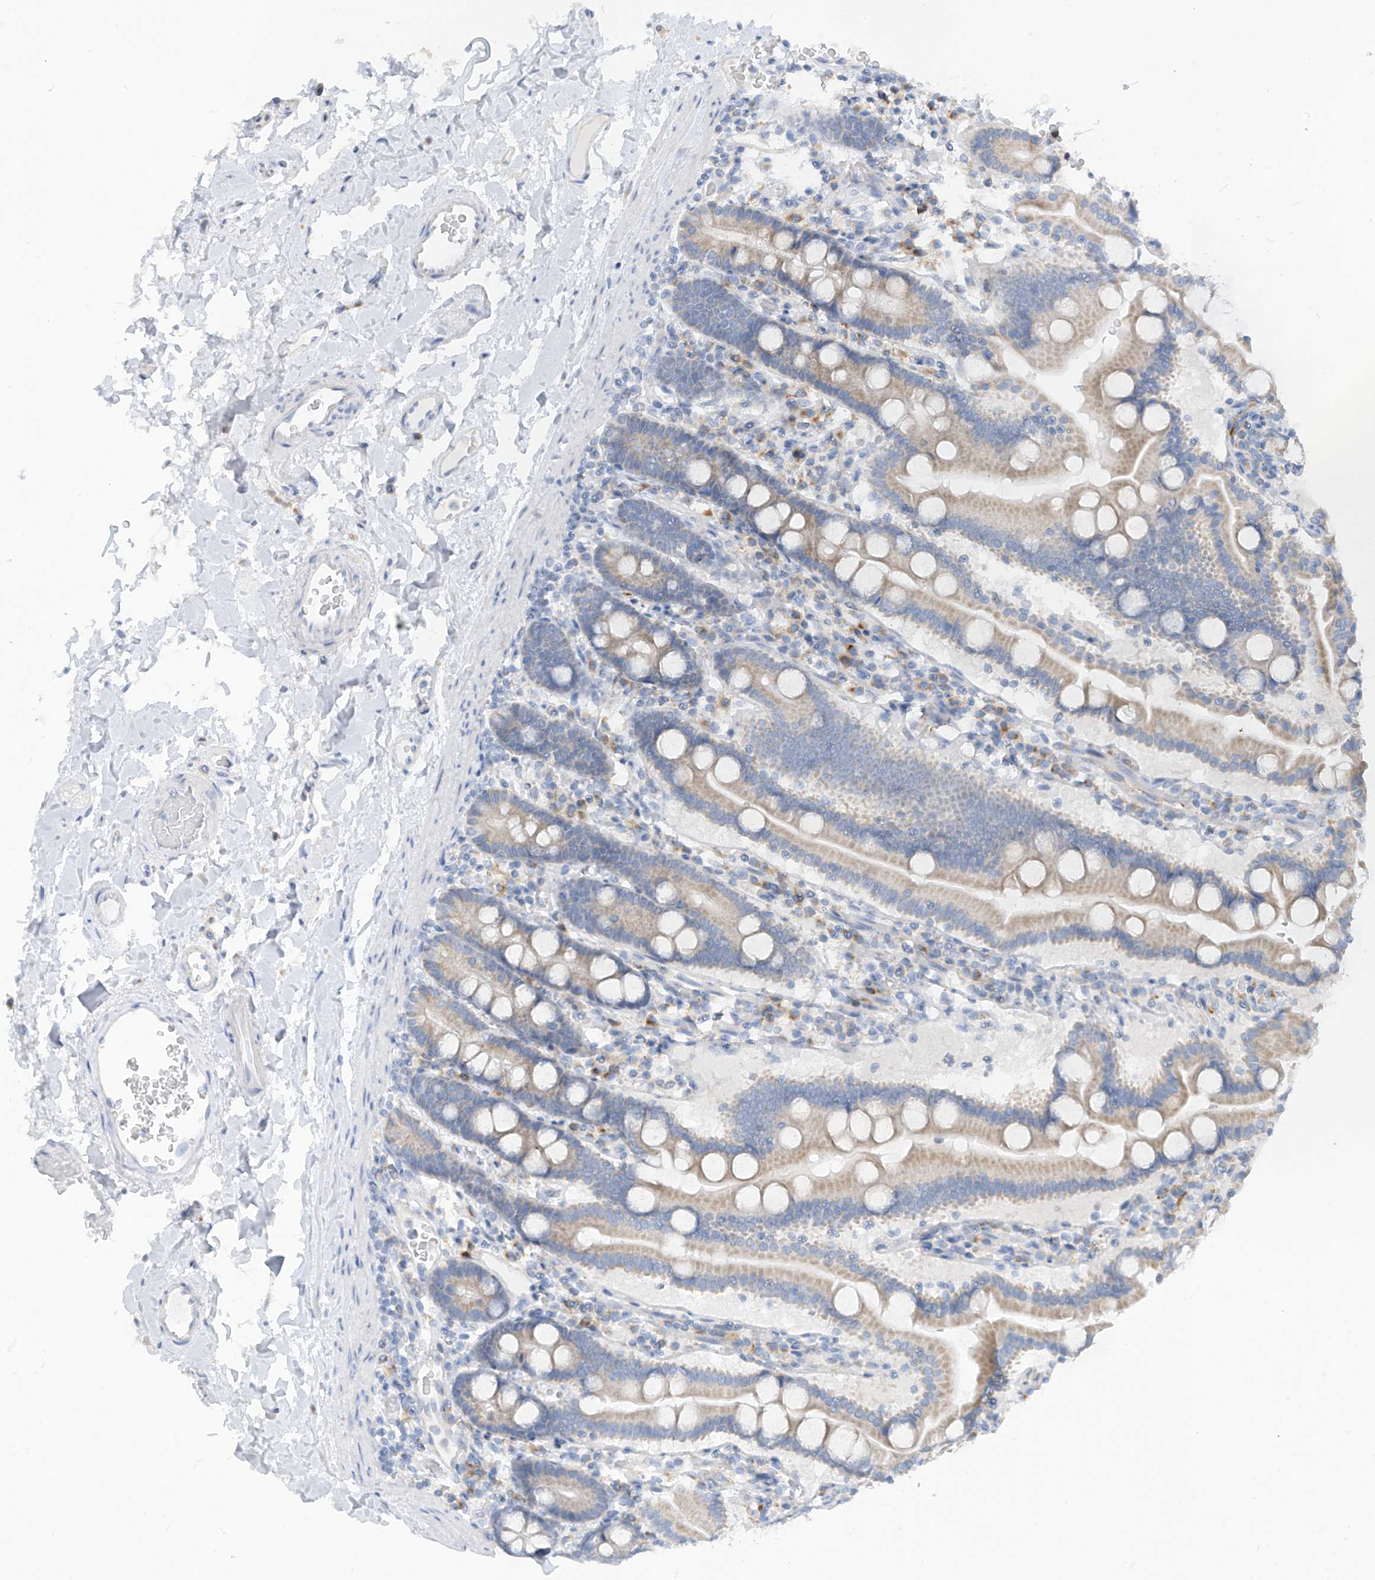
{"staining": {"intensity": "weak", "quantity": "25%-75%", "location": "cytoplasmic/membranous"}, "tissue": "duodenum", "cell_type": "Glandular cells", "image_type": "normal", "snomed": [{"axis": "morphology", "description": "Normal tissue, NOS"}, {"axis": "topography", "description": "Duodenum"}], "caption": "Benign duodenum displays weak cytoplasmic/membranous staining in approximately 25%-75% of glandular cells The staining was performed using DAB to visualize the protein expression in brown, while the nuclei were stained in blue with hematoxylin (Magnification: 20x)..", "gene": "ZNF404", "patient": {"sex": "male", "age": 55}}